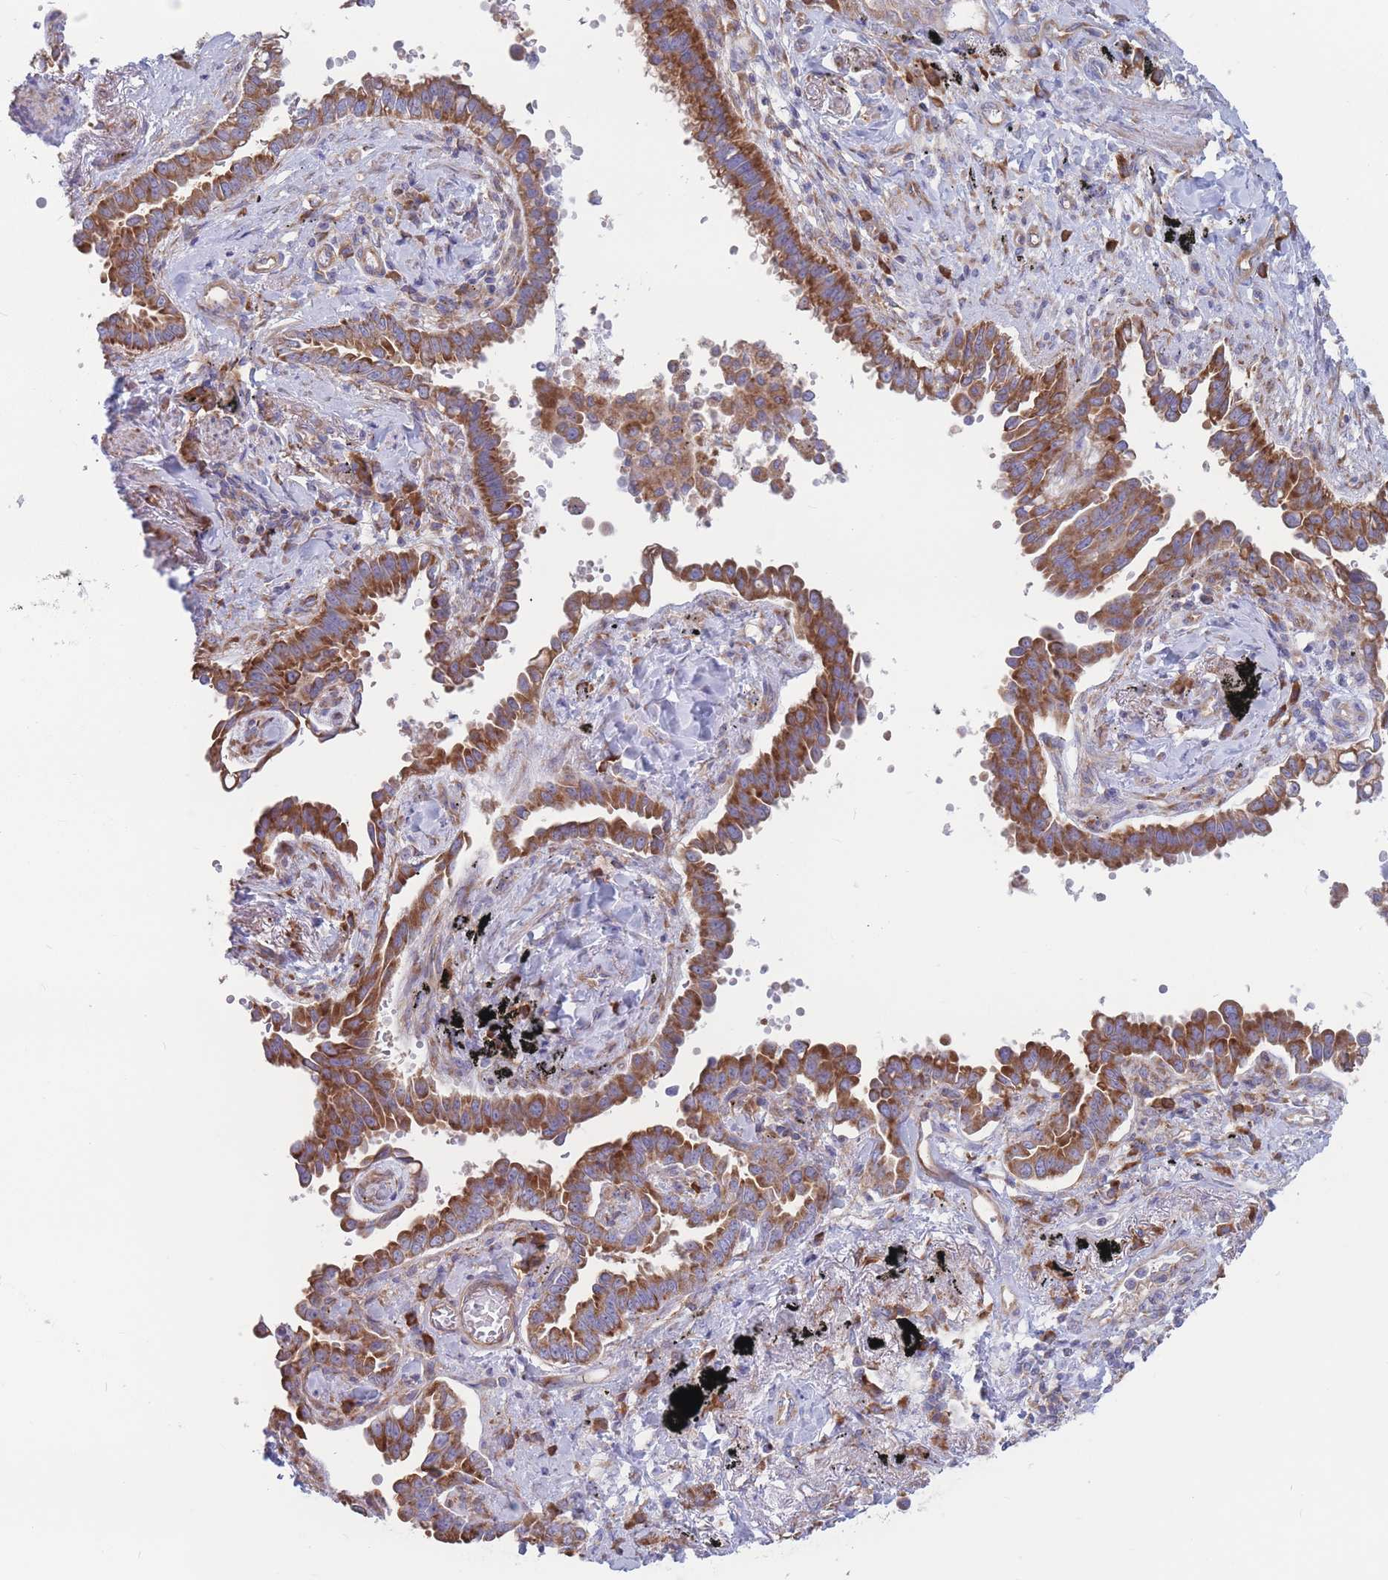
{"staining": {"intensity": "strong", "quantity": ">75%", "location": "cytoplasmic/membranous"}, "tissue": "lung cancer", "cell_type": "Tumor cells", "image_type": "cancer", "snomed": [{"axis": "morphology", "description": "Adenocarcinoma, NOS"}, {"axis": "topography", "description": "Lung"}], "caption": "Tumor cells reveal high levels of strong cytoplasmic/membranous positivity in approximately >75% of cells in human adenocarcinoma (lung).", "gene": "RPL8", "patient": {"sex": "male", "age": 67}}